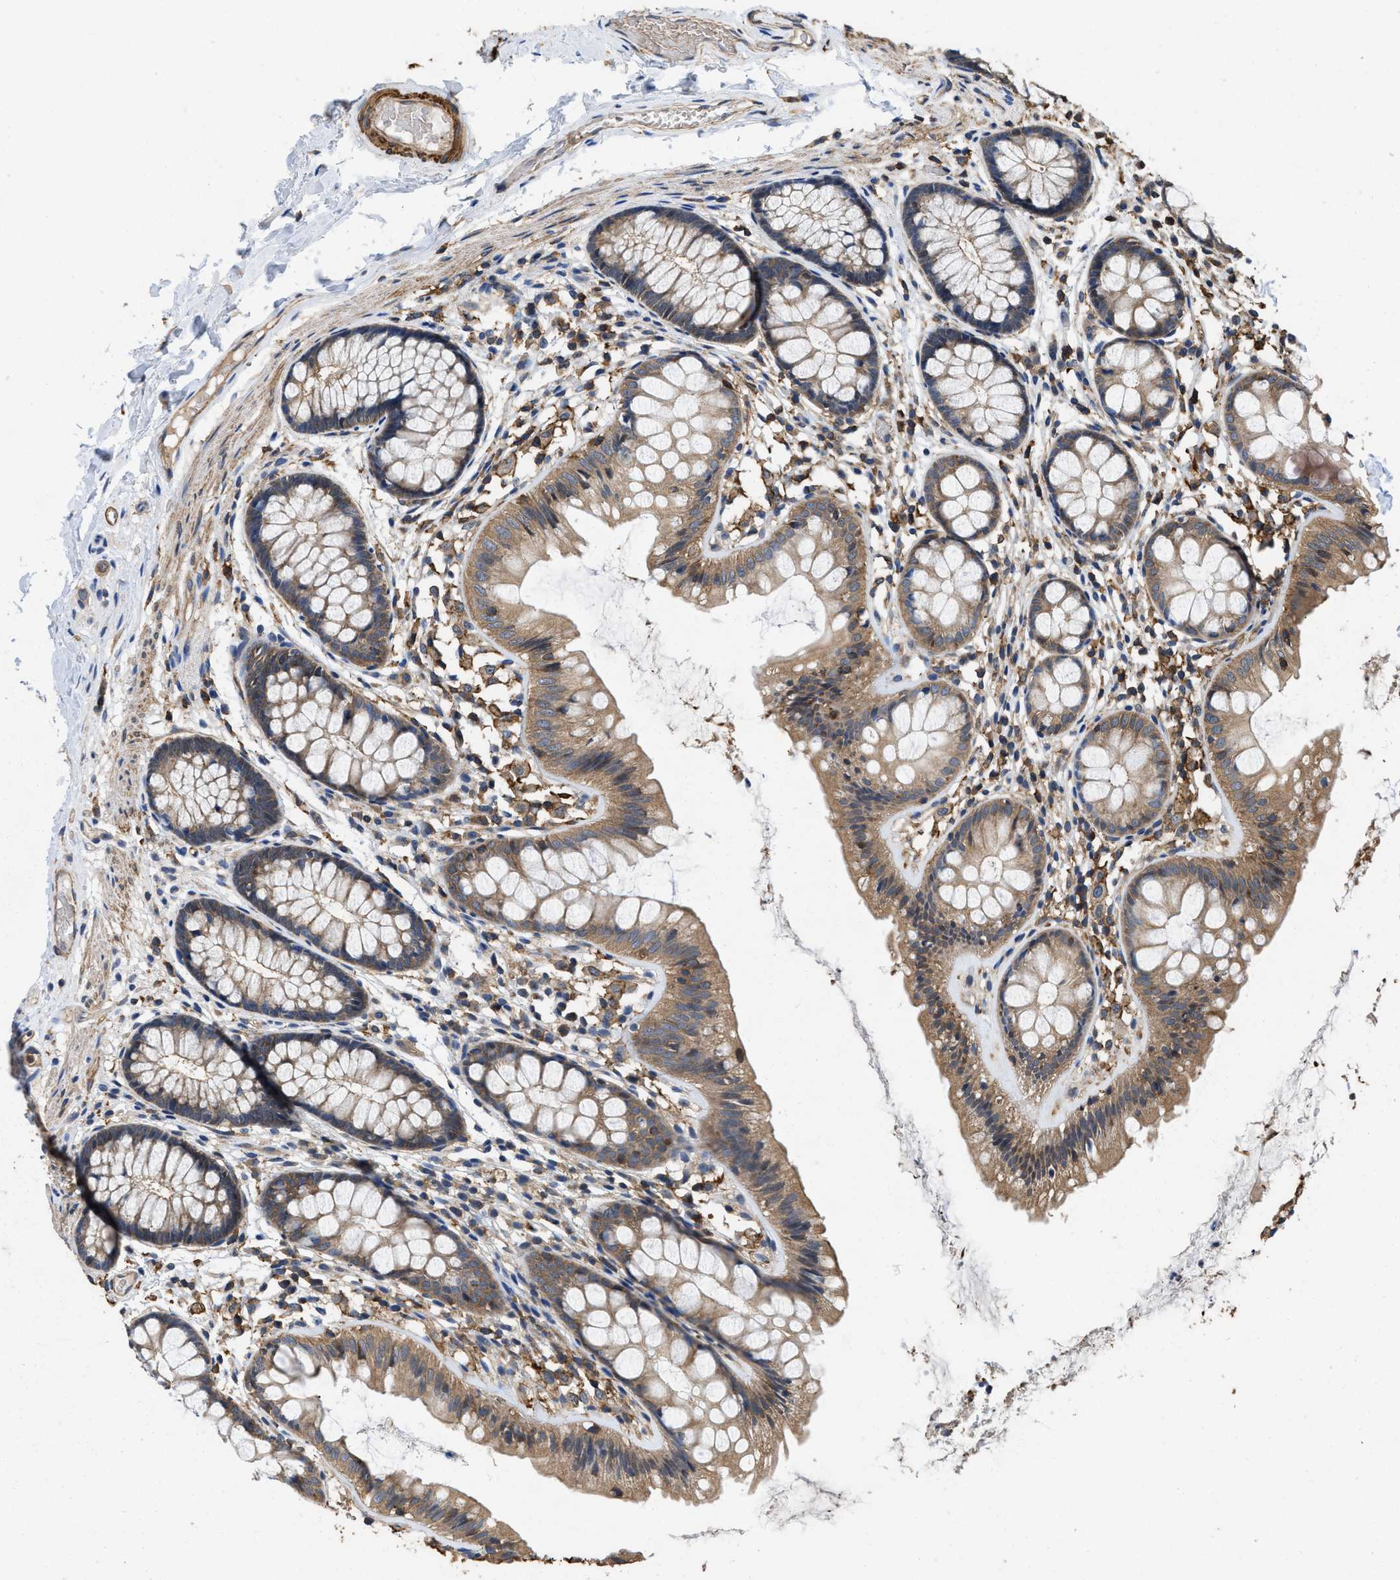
{"staining": {"intensity": "moderate", "quantity": ">75%", "location": "cytoplasmic/membranous"}, "tissue": "colon", "cell_type": "Endothelial cells", "image_type": "normal", "snomed": [{"axis": "morphology", "description": "Normal tissue, NOS"}, {"axis": "topography", "description": "Colon"}], "caption": "Colon stained with immunohistochemistry demonstrates moderate cytoplasmic/membranous staining in approximately >75% of endothelial cells.", "gene": "LINGO2", "patient": {"sex": "female", "age": 56}}